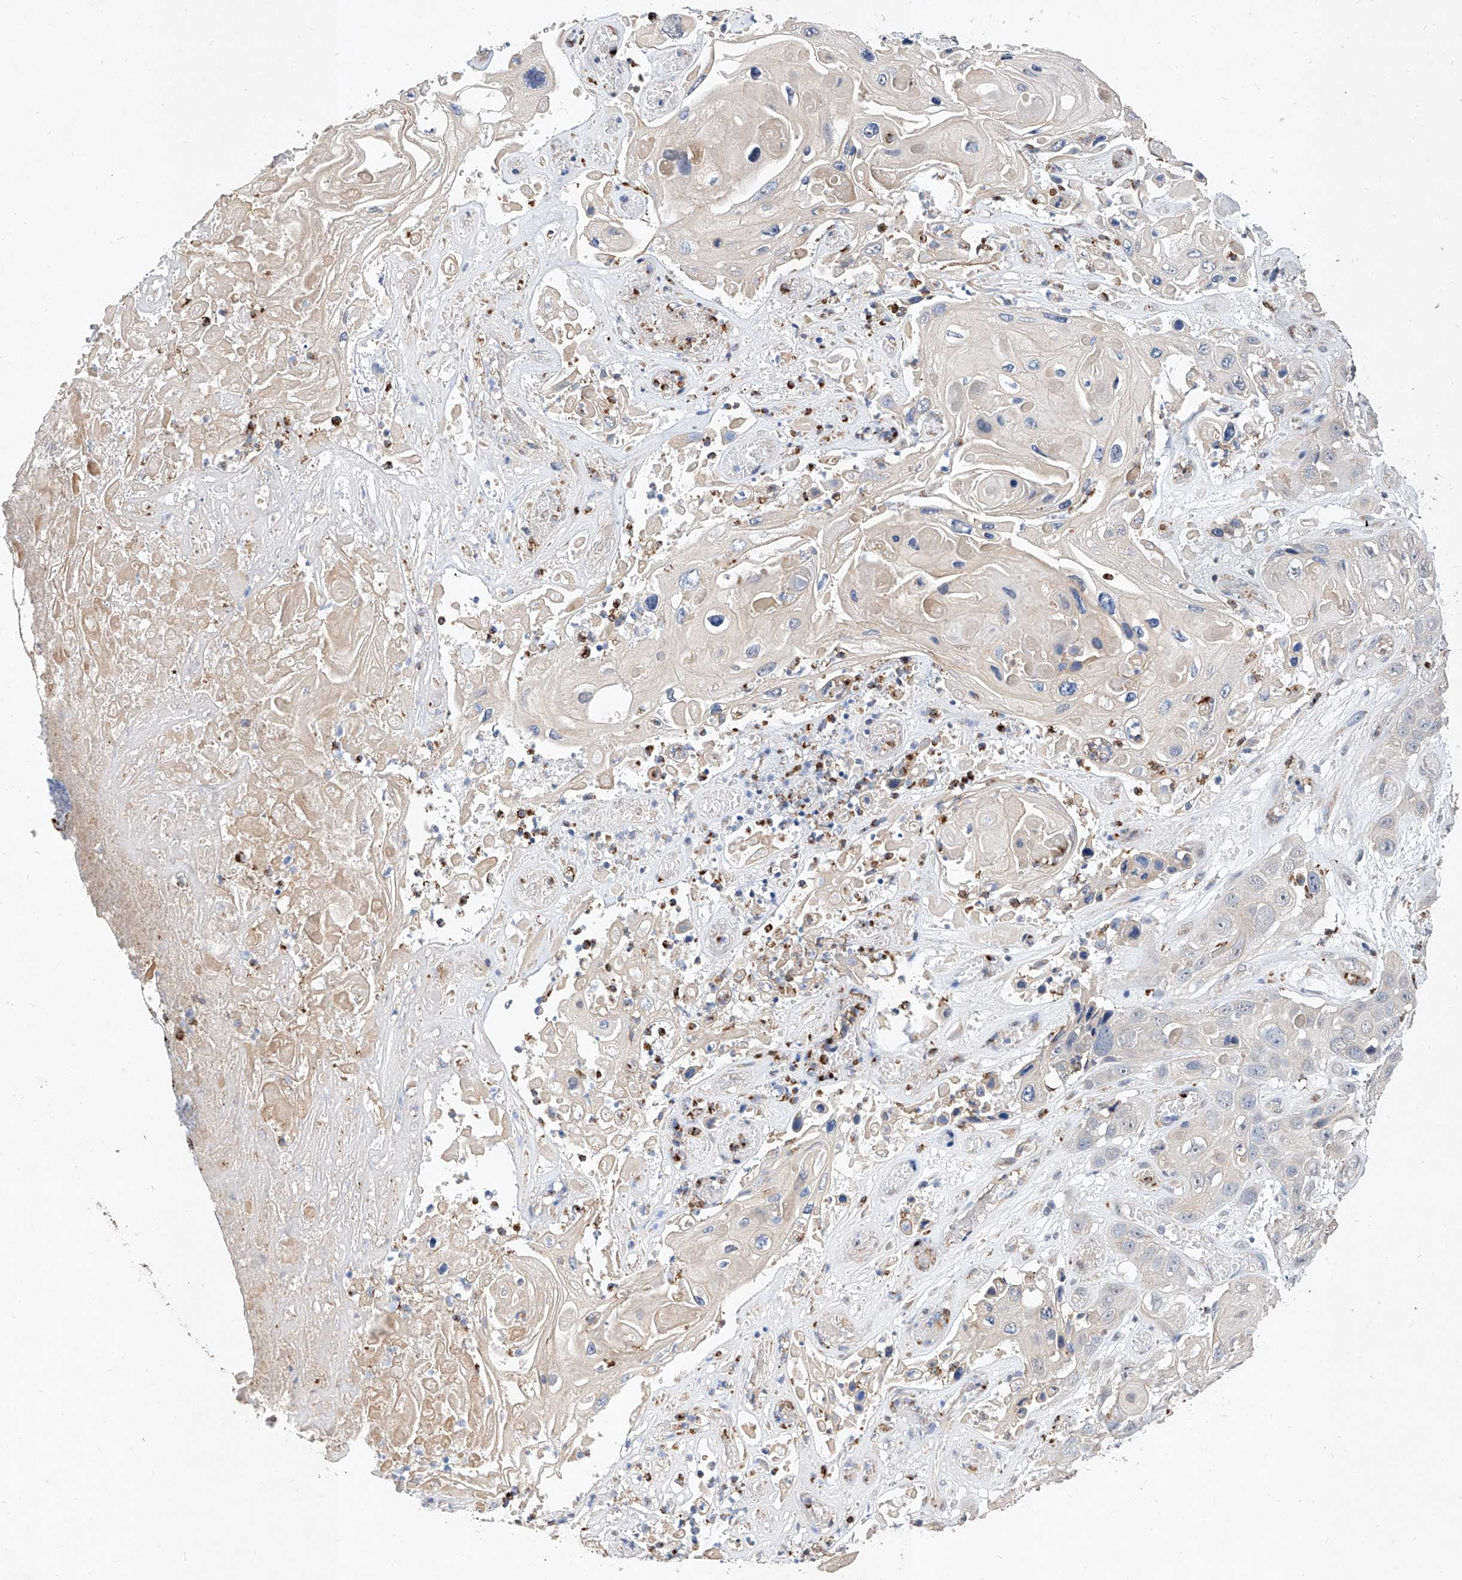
{"staining": {"intensity": "negative", "quantity": "none", "location": "none"}, "tissue": "skin cancer", "cell_type": "Tumor cells", "image_type": "cancer", "snomed": [{"axis": "morphology", "description": "Squamous cell carcinoma, NOS"}, {"axis": "topography", "description": "Skin"}], "caption": "IHC of skin cancer shows no staining in tumor cells. The staining is performed using DAB (3,3'-diaminobenzidine) brown chromogen with nuclei counter-stained in using hematoxylin.", "gene": "MFSD4B", "patient": {"sex": "male", "age": 55}}